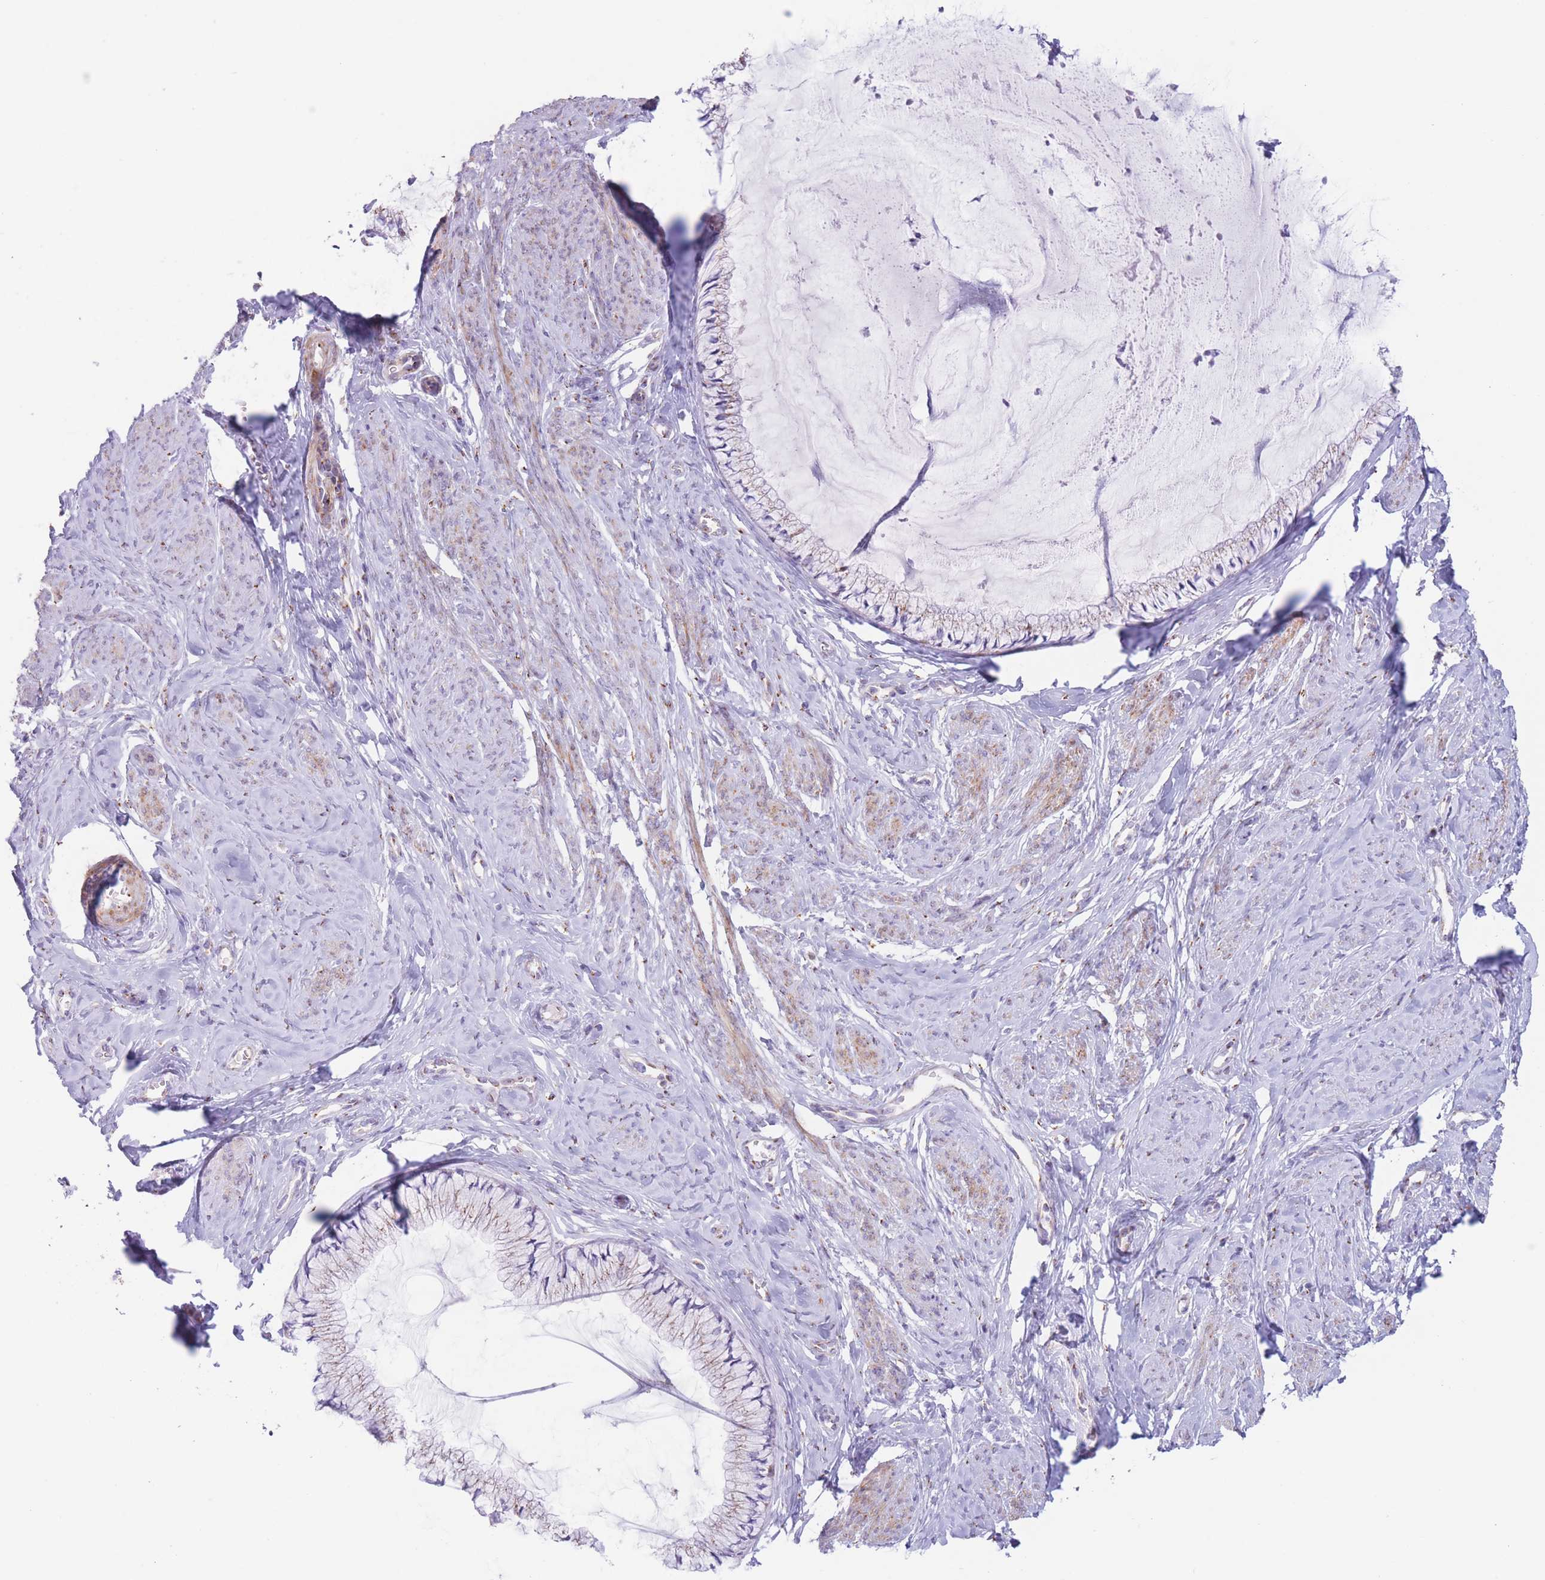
{"staining": {"intensity": "moderate", "quantity": "25%-75%", "location": "cytoplasmic/membranous"}, "tissue": "cervix", "cell_type": "Glandular cells", "image_type": "normal", "snomed": [{"axis": "morphology", "description": "Normal tissue, NOS"}, {"axis": "topography", "description": "Cervix"}], "caption": "Cervix stained with DAB (3,3'-diaminobenzidine) immunohistochemistry displays medium levels of moderate cytoplasmic/membranous staining in approximately 25%-75% of glandular cells.", "gene": "MPND", "patient": {"sex": "female", "age": 42}}